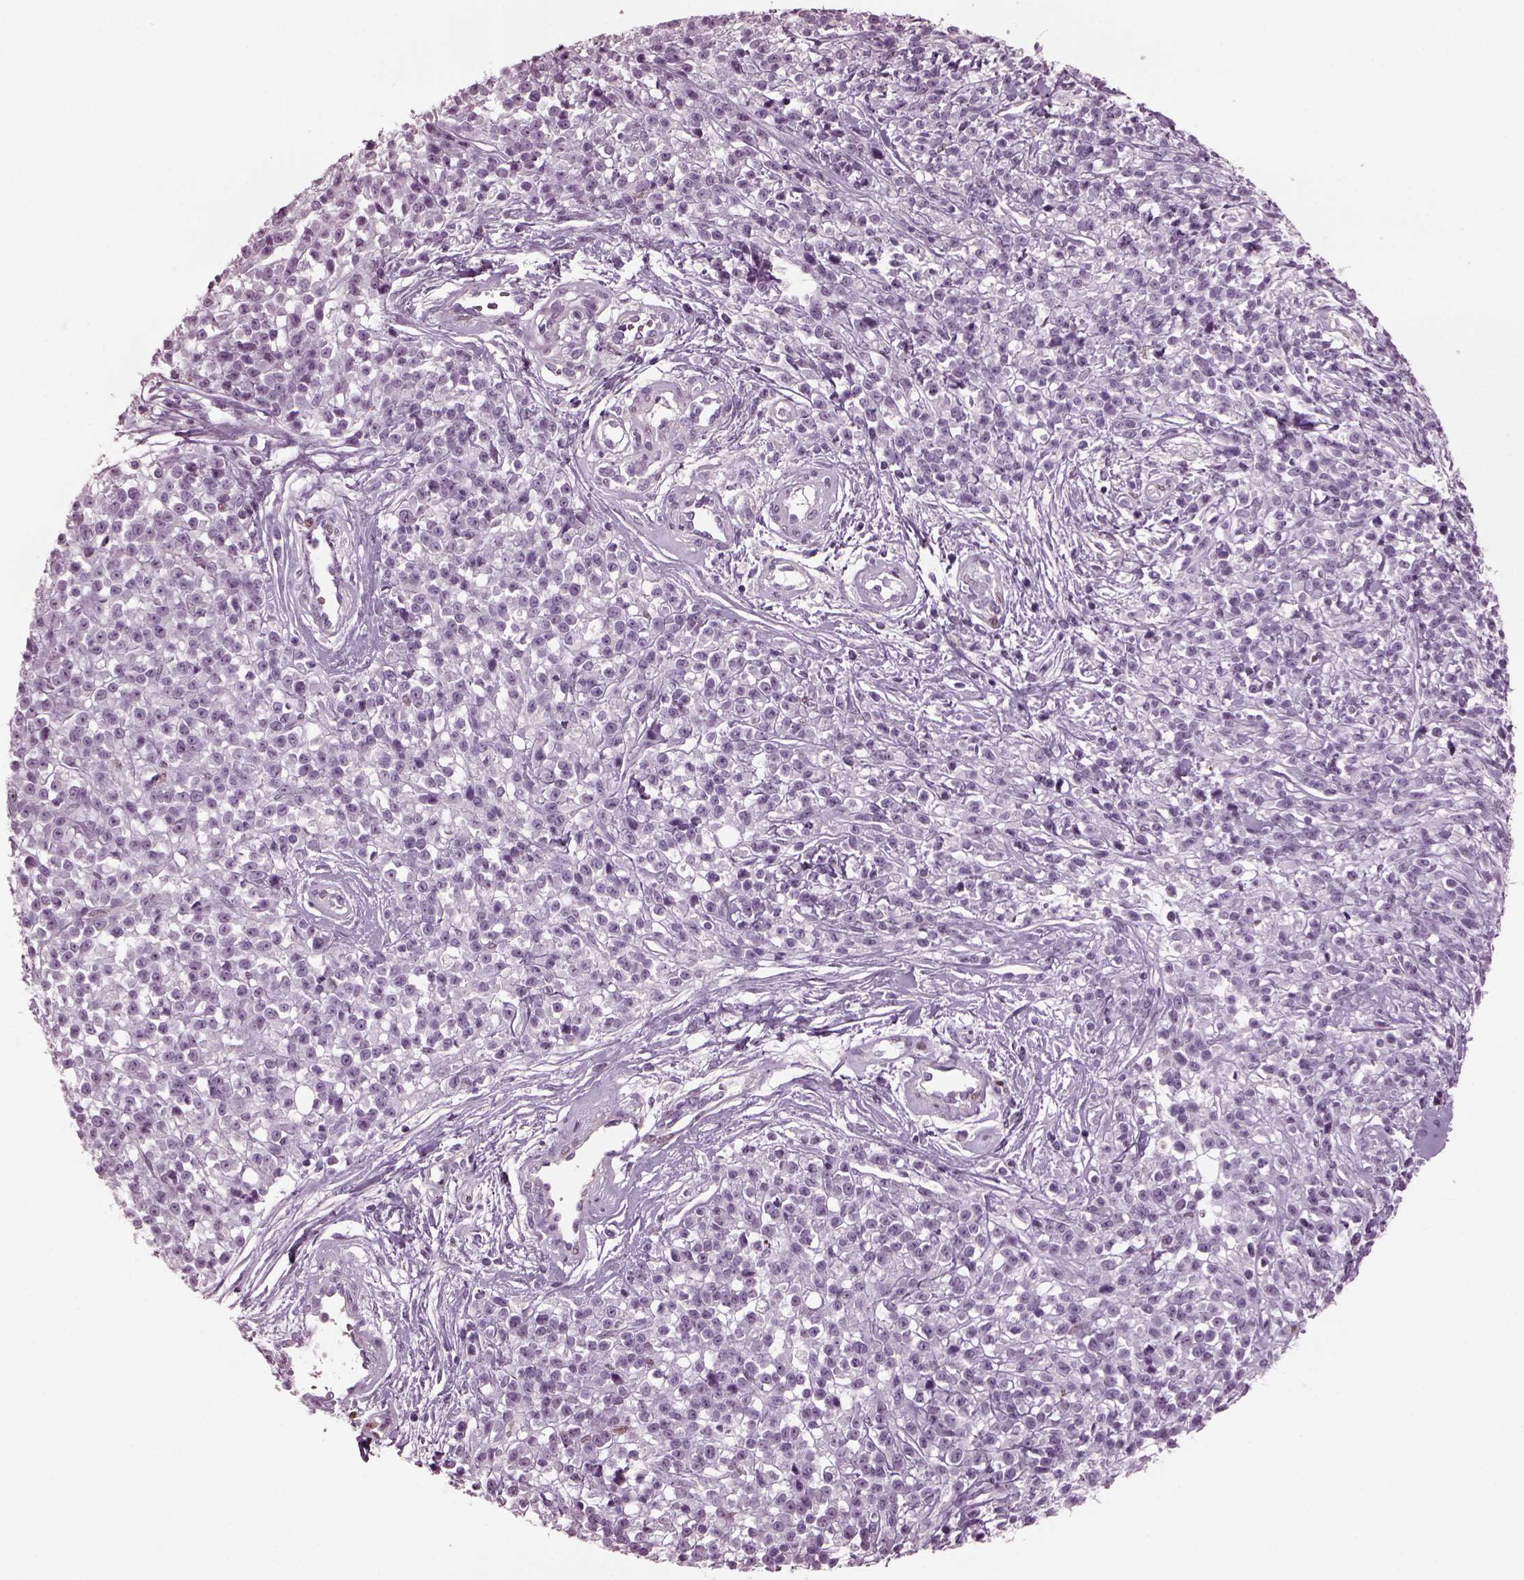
{"staining": {"intensity": "negative", "quantity": "none", "location": "none"}, "tissue": "melanoma", "cell_type": "Tumor cells", "image_type": "cancer", "snomed": [{"axis": "morphology", "description": "Malignant melanoma, NOS"}, {"axis": "topography", "description": "Skin"}, {"axis": "topography", "description": "Skin of trunk"}], "caption": "Photomicrograph shows no significant protein positivity in tumor cells of melanoma.", "gene": "TPPP2", "patient": {"sex": "male", "age": 74}}